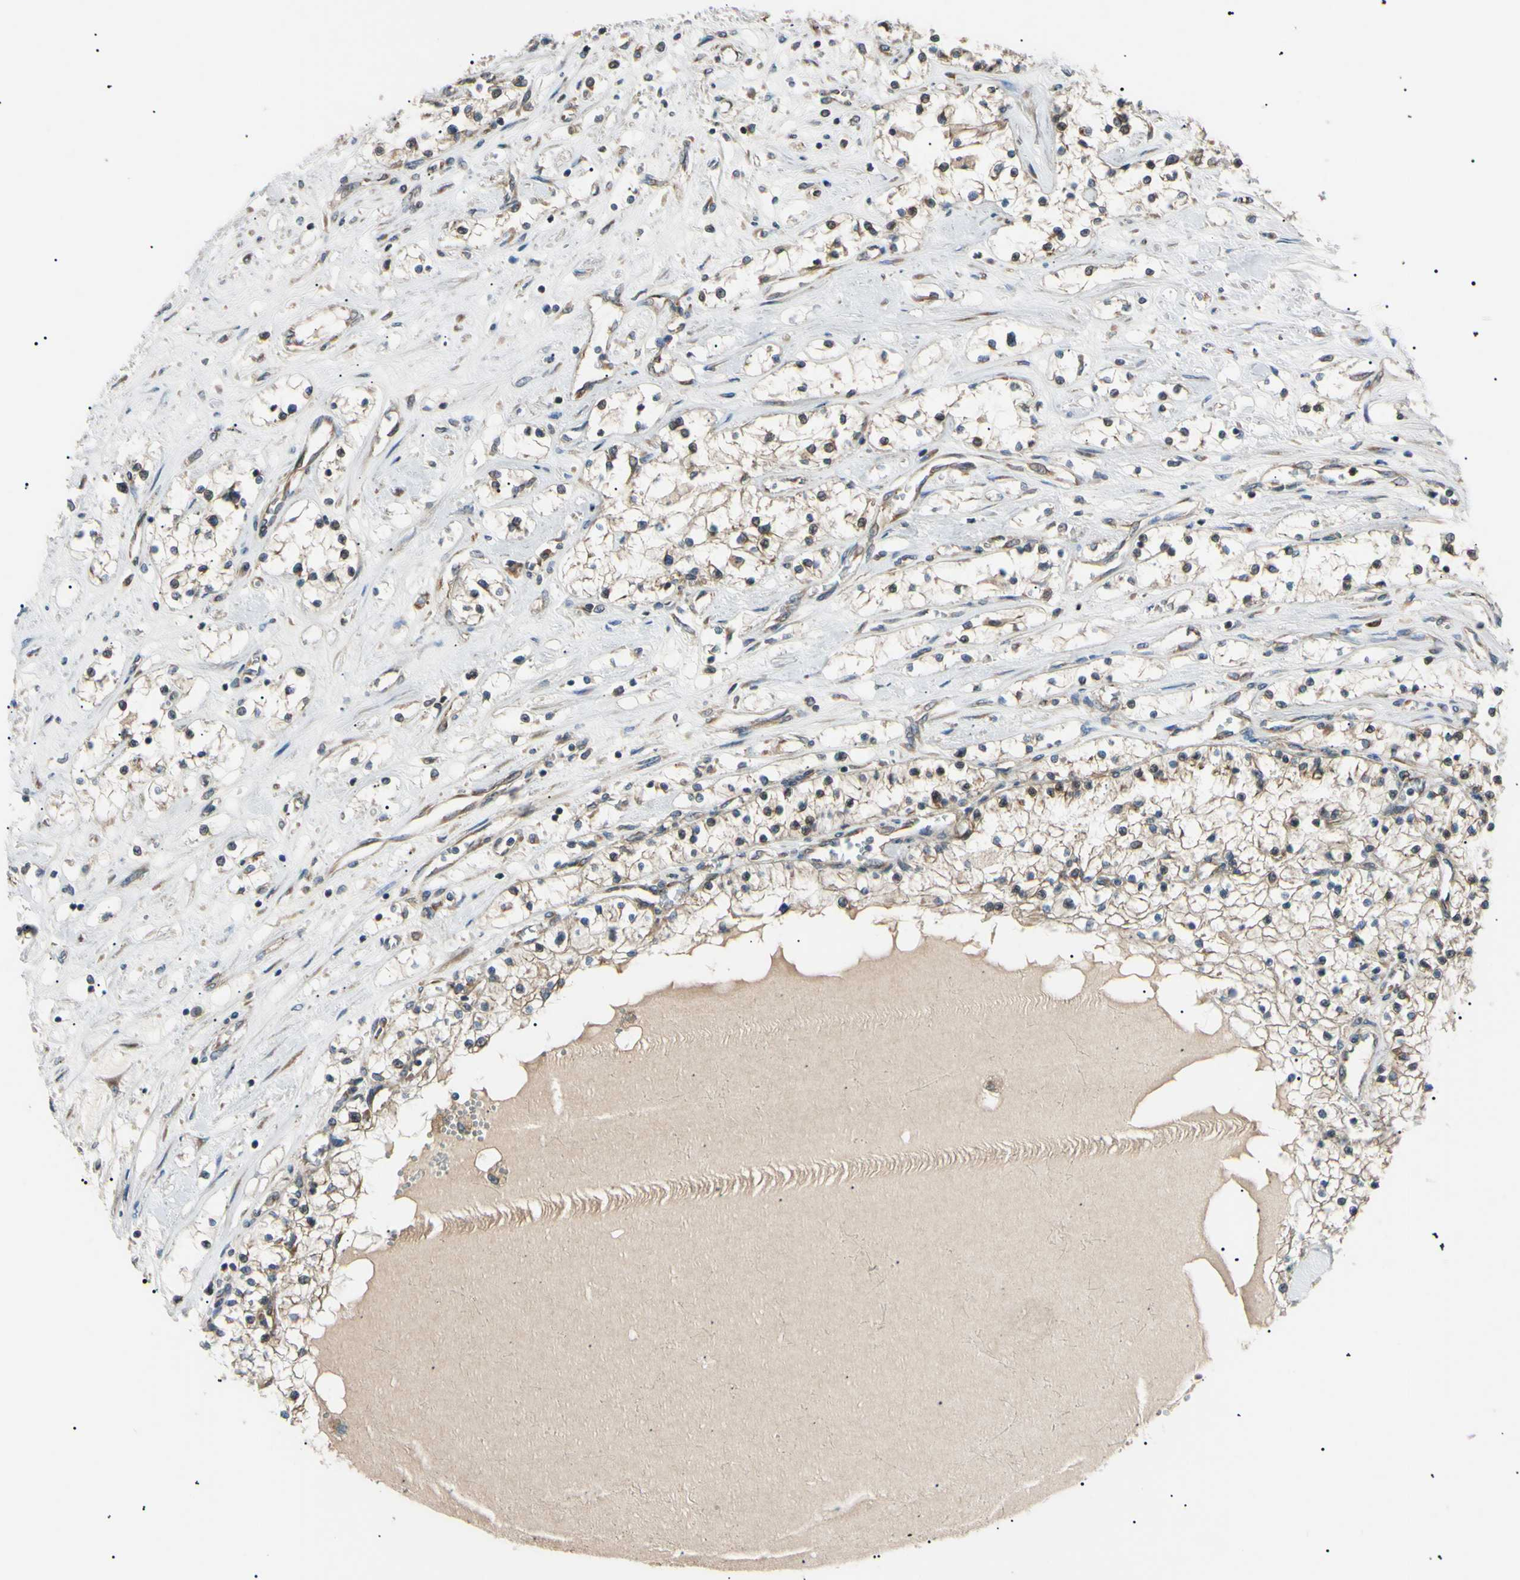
{"staining": {"intensity": "weak", "quantity": "25%-75%", "location": "cytoplasmic/membranous"}, "tissue": "renal cancer", "cell_type": "Tumor cells", "image_type": "cancer", "snomed": [{"axis": "morphology", "description": "Adenocarcinoma, NOS"}, {"axis": "topography", "description": "Kidney"}], "caption": "Protein analysis of renal adenocarcinoma tissue demonstrates weak cytoplasmic/membranous staining in approximately 25%-75% of tumor cells.", "gene": "VAPA", "patient": {"sex": "male", "age": 68}}